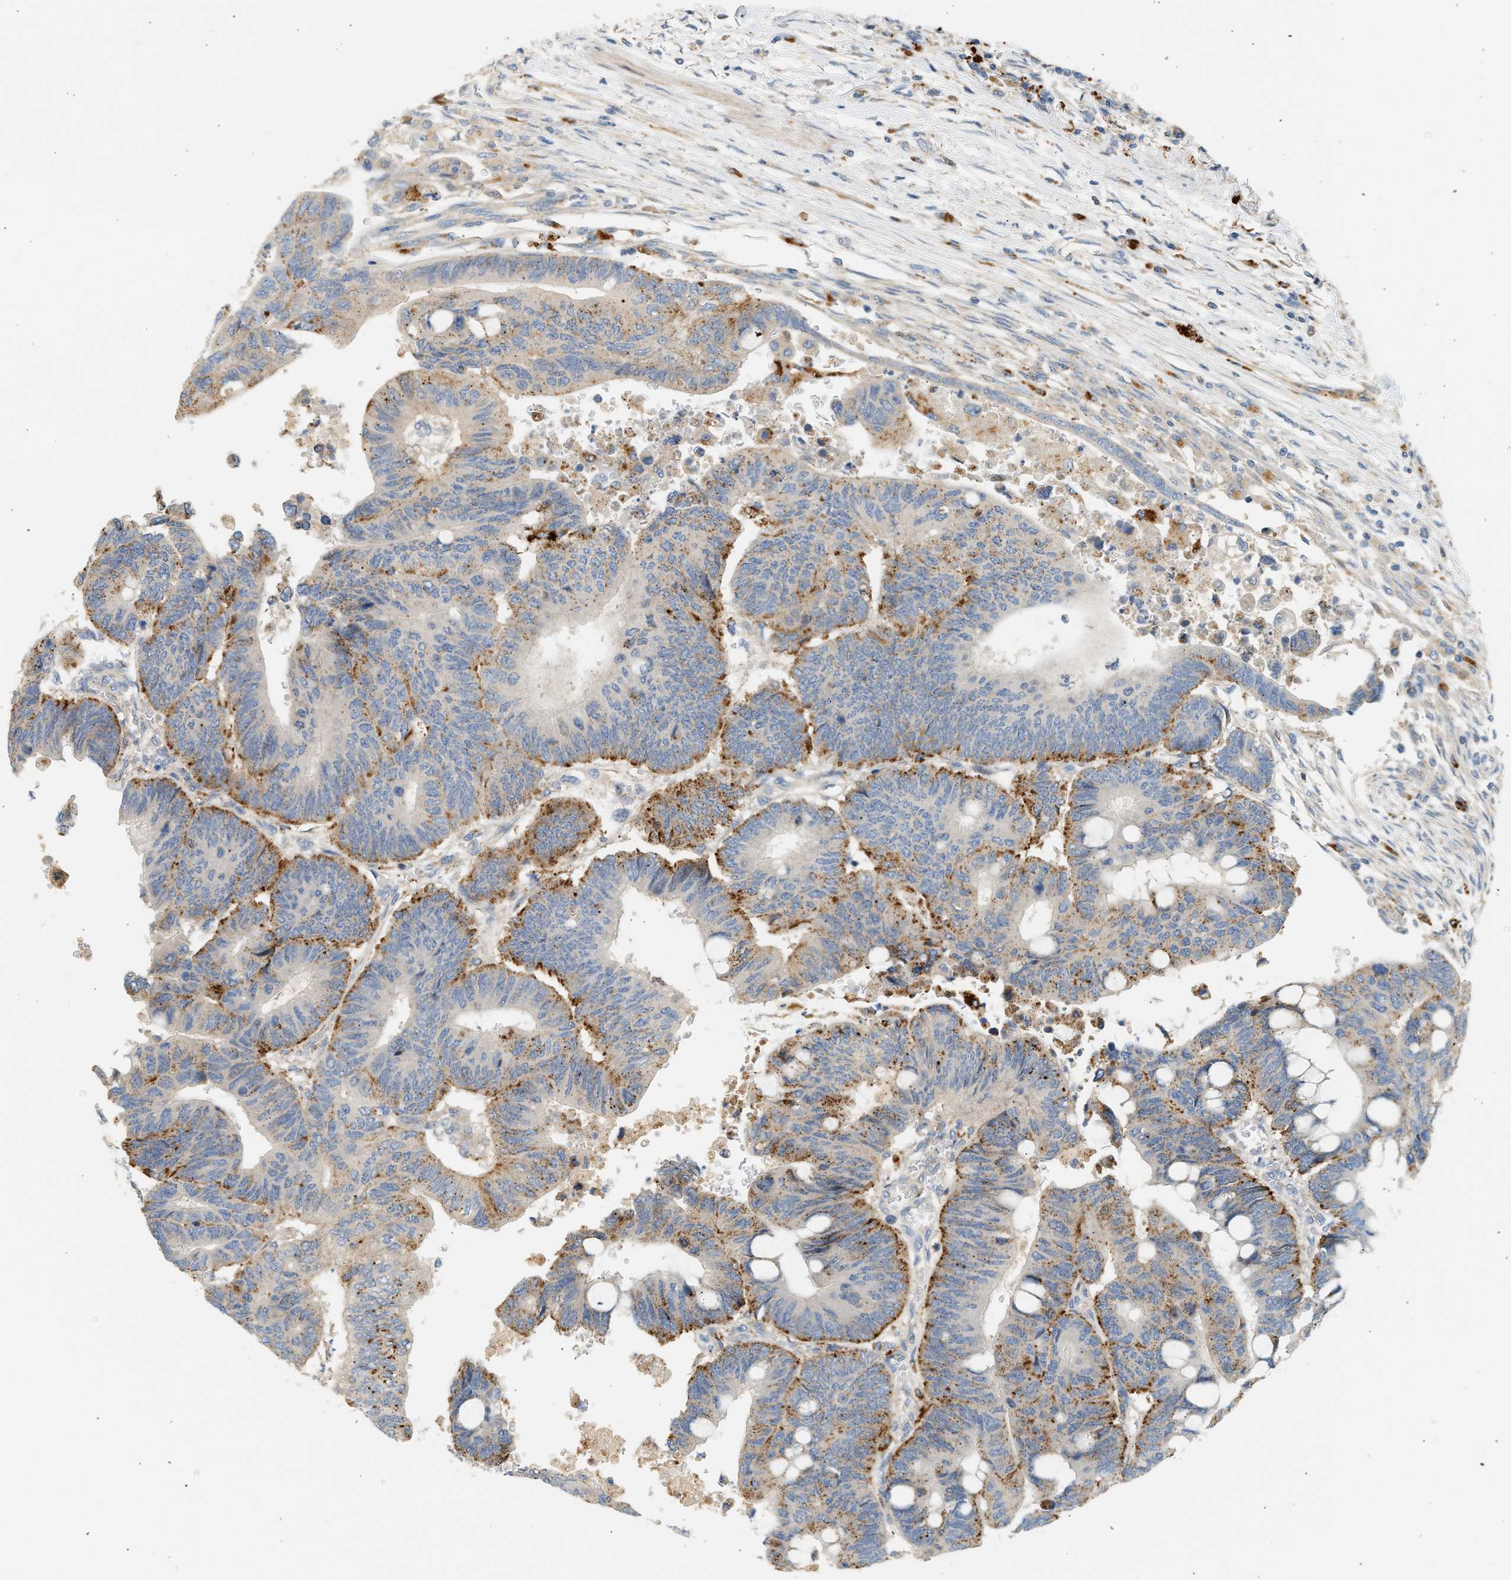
{"staining": {"intensity": "moderate", "quantity": ">75%", "location": "cytoplasmic/membranous"}, "tissue": "colorectal cancer", "cell_type": "Tumor cells", "image_type": "cancer", "snomed": [{"axis": "morphology", "description": "Normal tissue, NOS"}, {"axis": "morphology", "description": "Adenocarcinoma, NOS"}, {"axis": "topography", "description": "Rectum"}, {"axis": "topography", "description": "Peripheral nerve tissue"}], "caption": "Immunohistochemical staining of colorectal cancer (adenocarcinoma) displays medium levels of moderate cytoplasmic/membranous protein staining in approximately >75% of tumor cells.", "gene": "ENTHD1", "patient": {"sex": "male", "age": 92}}